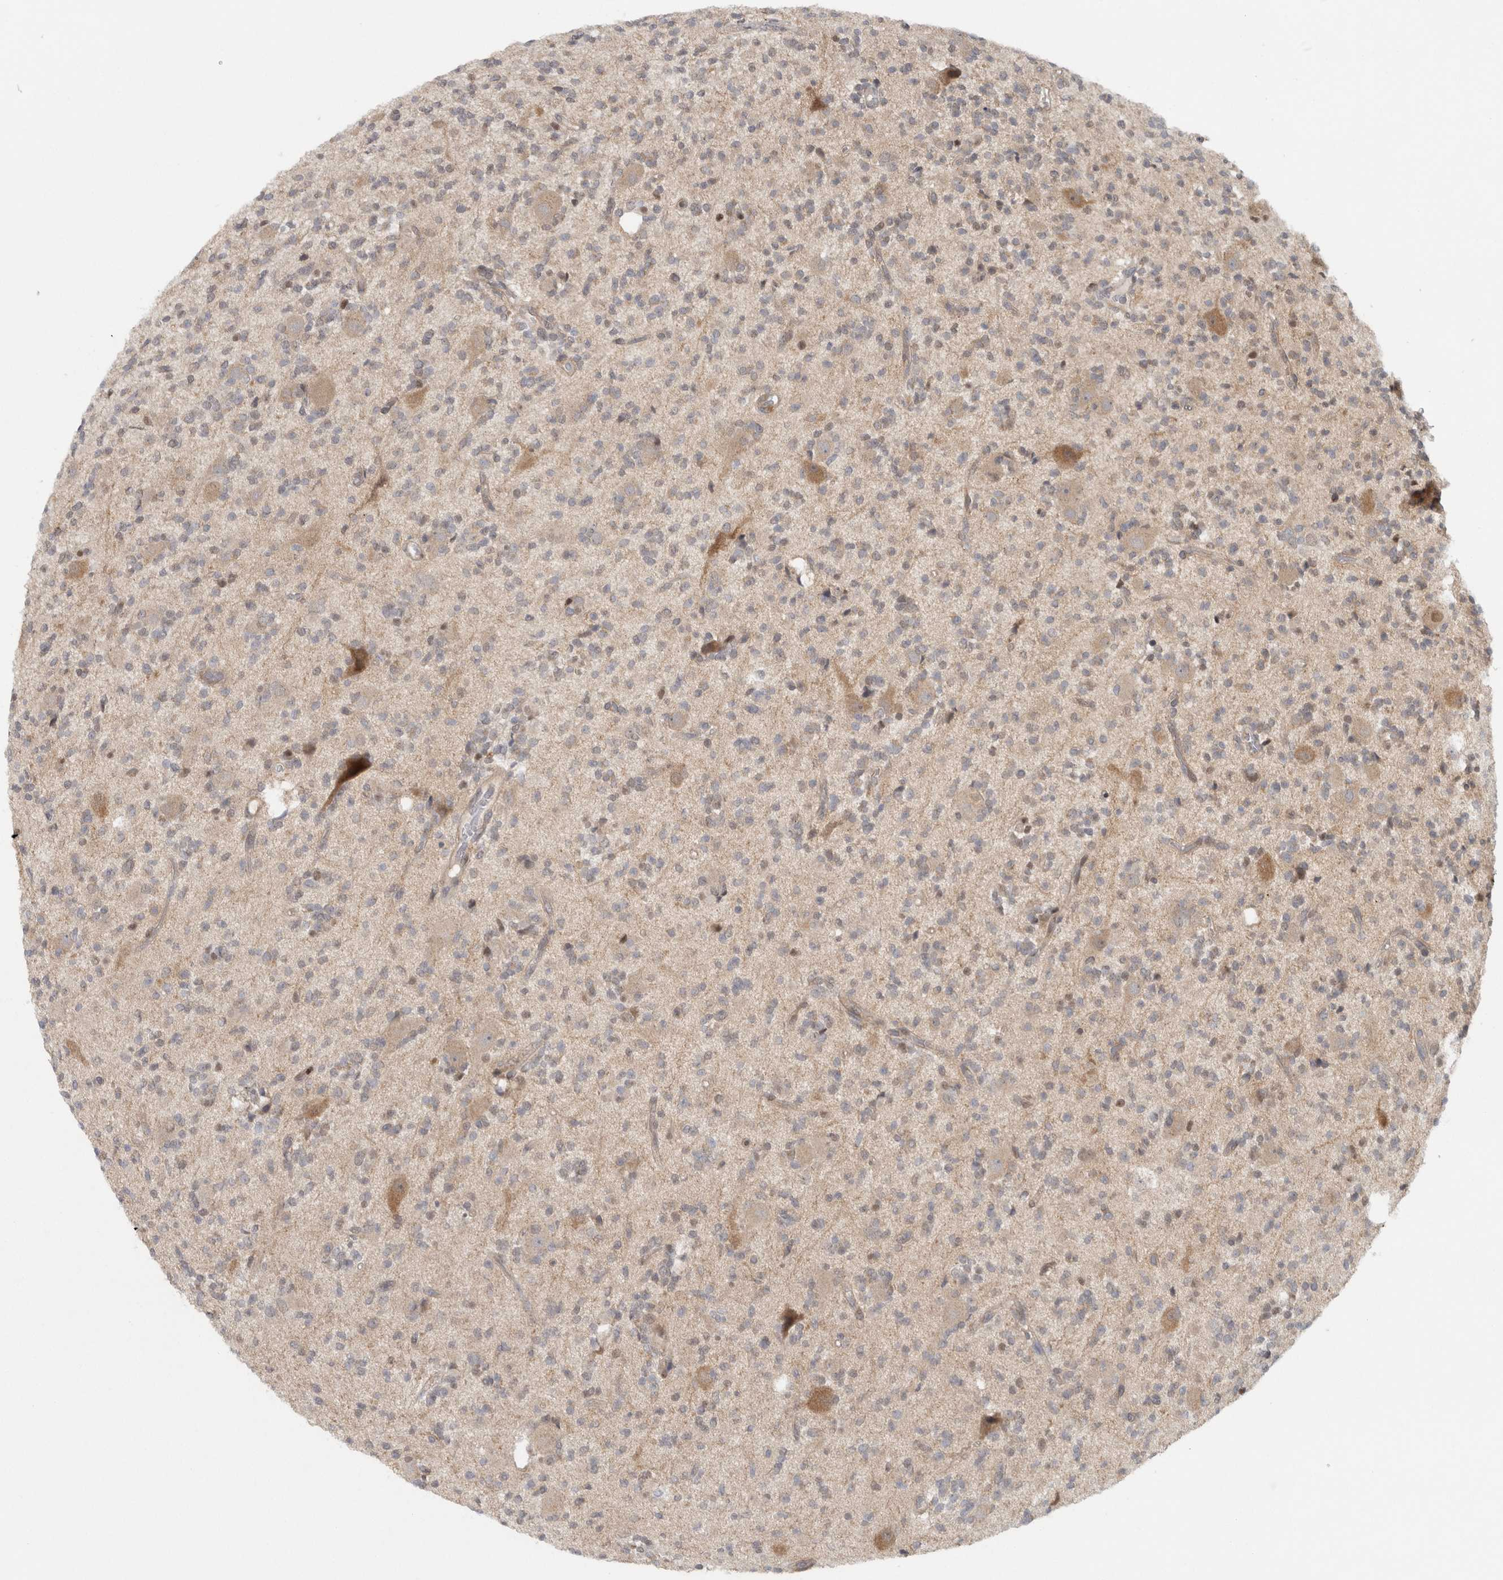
{"staining": {"intensity": "negative", "quantity": "none", "location": "none"}, "tissue": "glioma", "cell_type": "Tumor cells", "image_type": "cancer", "snomed": [{"axis": "morphology", "description": "Glioma, malignant, High grade"}, {"axis": "topography", "description": "Brain"}], "caption": "This is a photomicrograph of IHC staining of glioma, which shows no positivity in tumor cells.", "gene": "KDM8", "patient": {"sex": "male", "age": 34}}